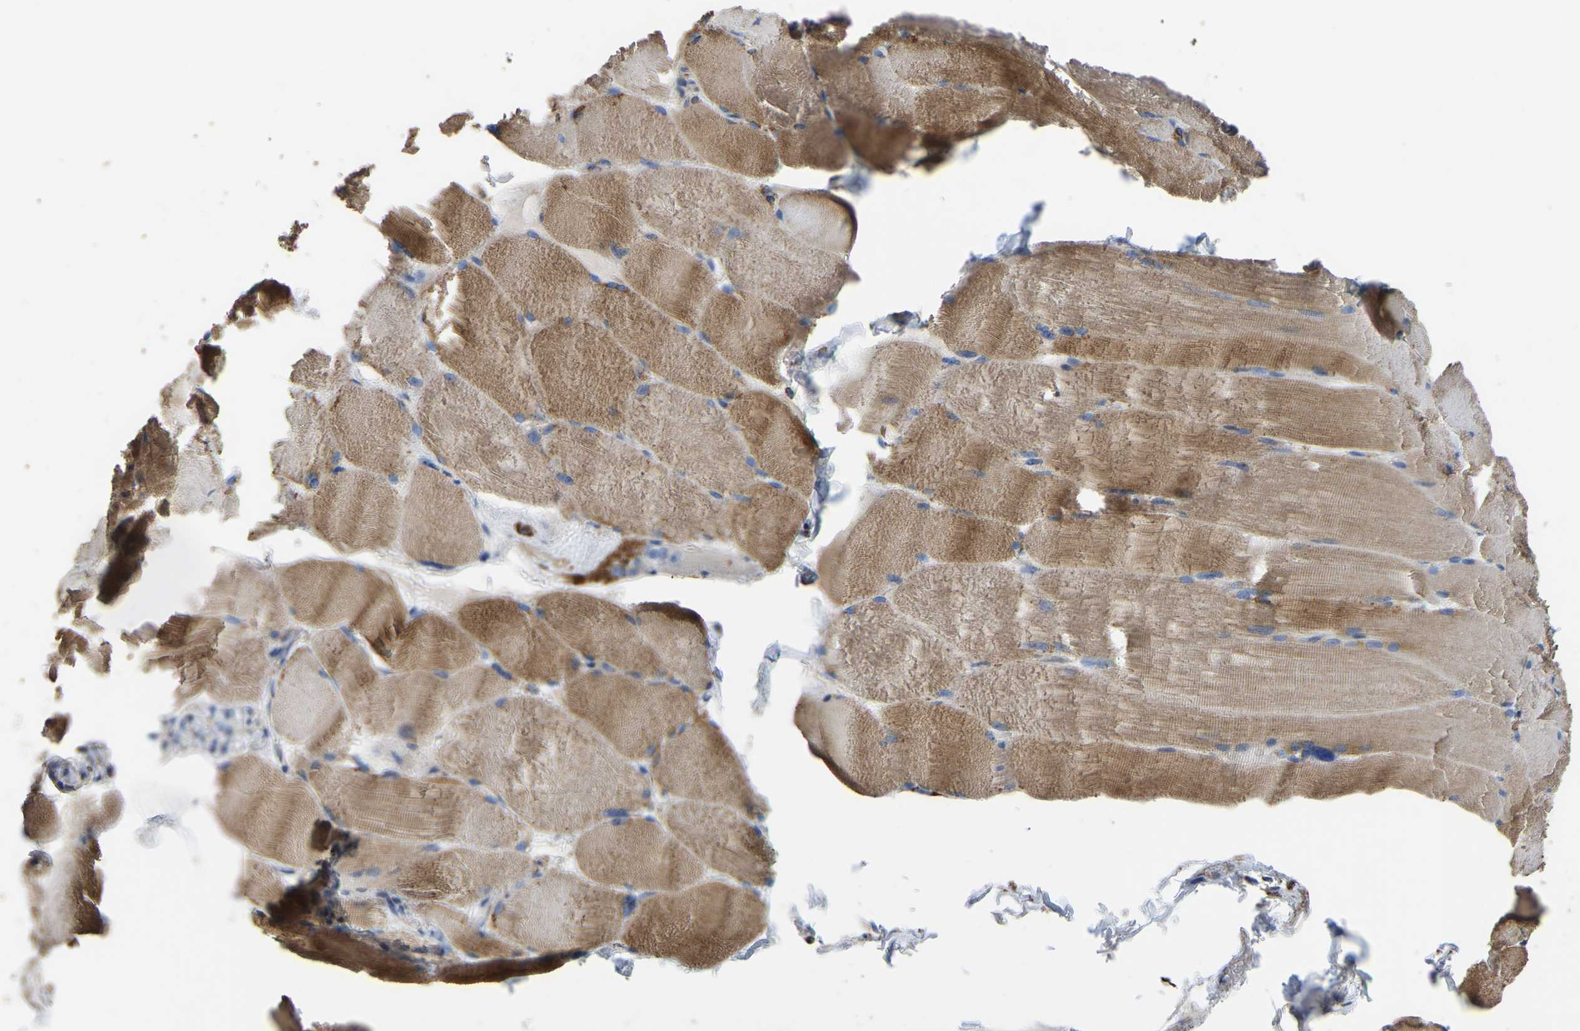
{"staining": {"intensity": "moderate", "quantity": "25%-75%", "location": "cytoplasmic/membranous"}, "tissue": "skeletal muscle", "cell_type": "Myocytes", "image_type": "normal", "snomed": [{"axis": "morphology", "description": "Normal tissue, NOS"}, {"axis": "topography", "description": "Skin"}, {"axis": "topography", "description": "Skeletal muscle"}], "caption": "Normal skeletal muscle demonstrates moderate cytoplasmic/membranous staining in approximately 25%-75% of myocytes.", "gene": "ETFA", "patient": {"sex": "male", "age": 83}}